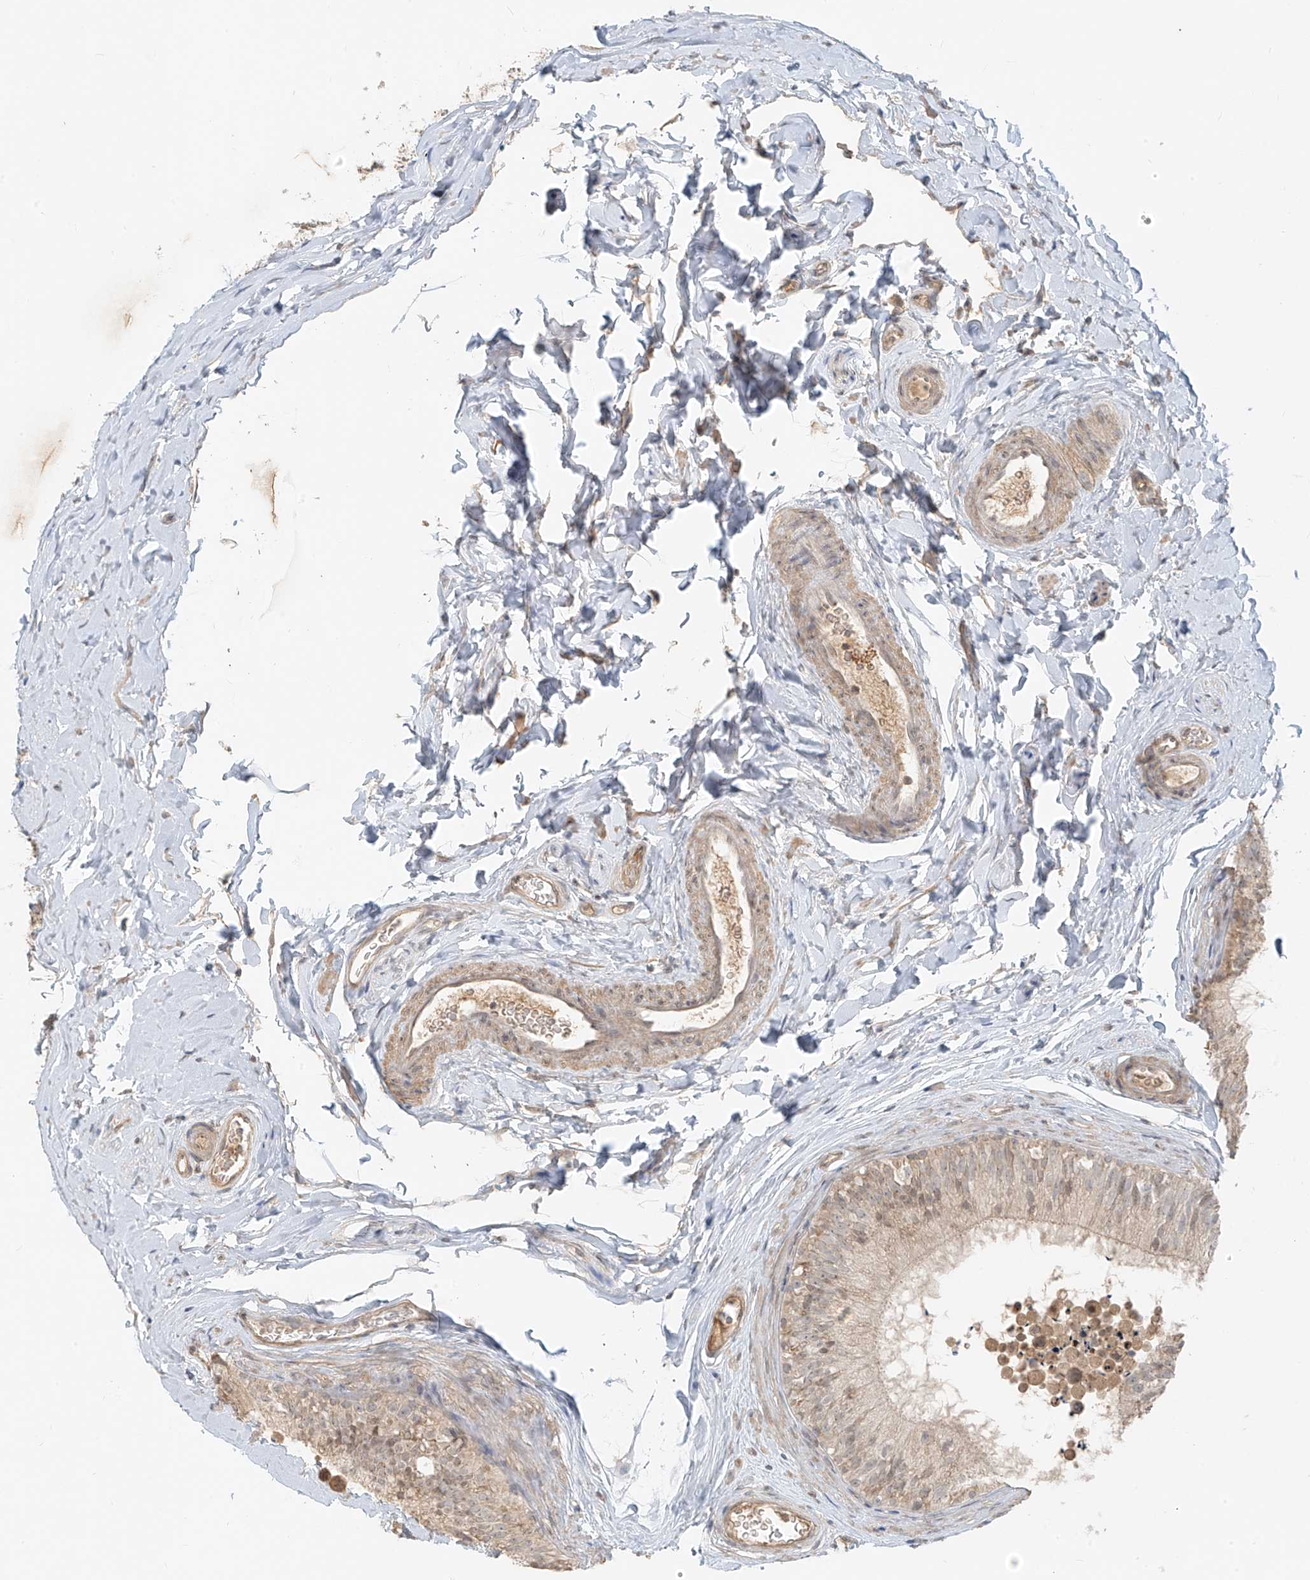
{"staining": {"intensity": "weak", "quantity": "25%-75%", "location": "cytoplasmic/membranous"}, "tissue": "epididymis", "cell_type": "Glandular cells", "image_type": "normal", "snomed": [{"axis": "morphology", "description": "Normal tissue, NOS"}, {"axis": "topography", "description": "Epididymis"}], "caption": "Weak cytoplasmic/membranous expression for a protein is seen in approximately 25%-75% of glandular cells of normal epididymis using immunohistochemistry.", "gene": "ABCD1", "patient": {"sex": "male", "age": 29}}